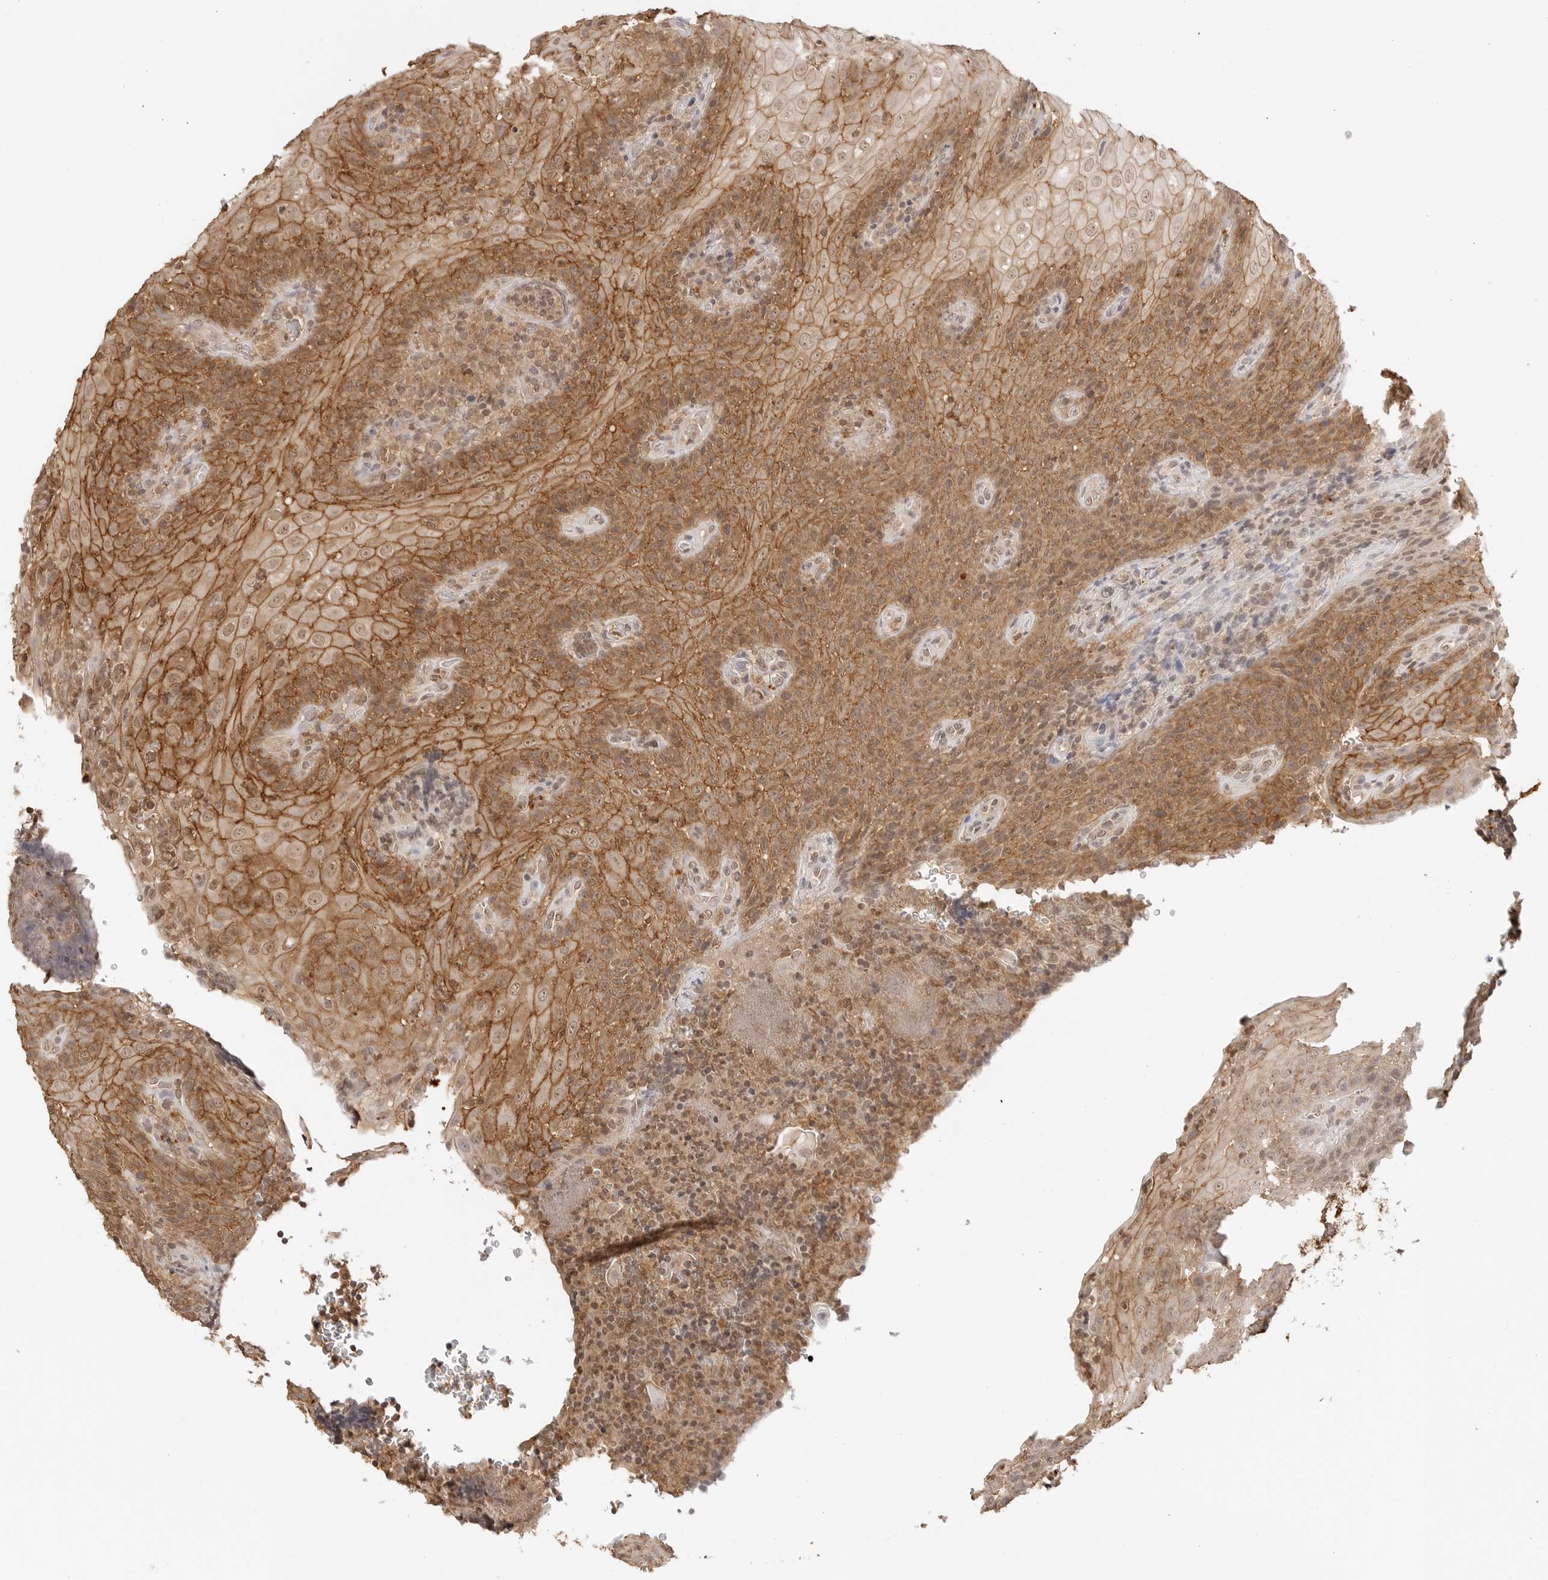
{"staining": {"intensity": "moderate", "quantity": ">75%", "location": "cytoplasmic/membranous,nuclear"}, "tissue": "tonsil", "cell_type": "Germinal center cells", "image_type": "normal", "snomed": [{"axis": "morphology", "description": "Normal tissue, NOS"}, {"axis": "topography", "description": "Tonsil"}], "caption": "Immunohistochemical staining of unremarkable human tonsil reveals >75% levels of moderate cytoplasmic/membranous,nuclear protein positivity in approximately >75% of germinal center cells. (Brightfield microscopy of DAB IHC at high magnification).", "gene": "EPHA1", "patient": {"sex": "male", "age": 37}}